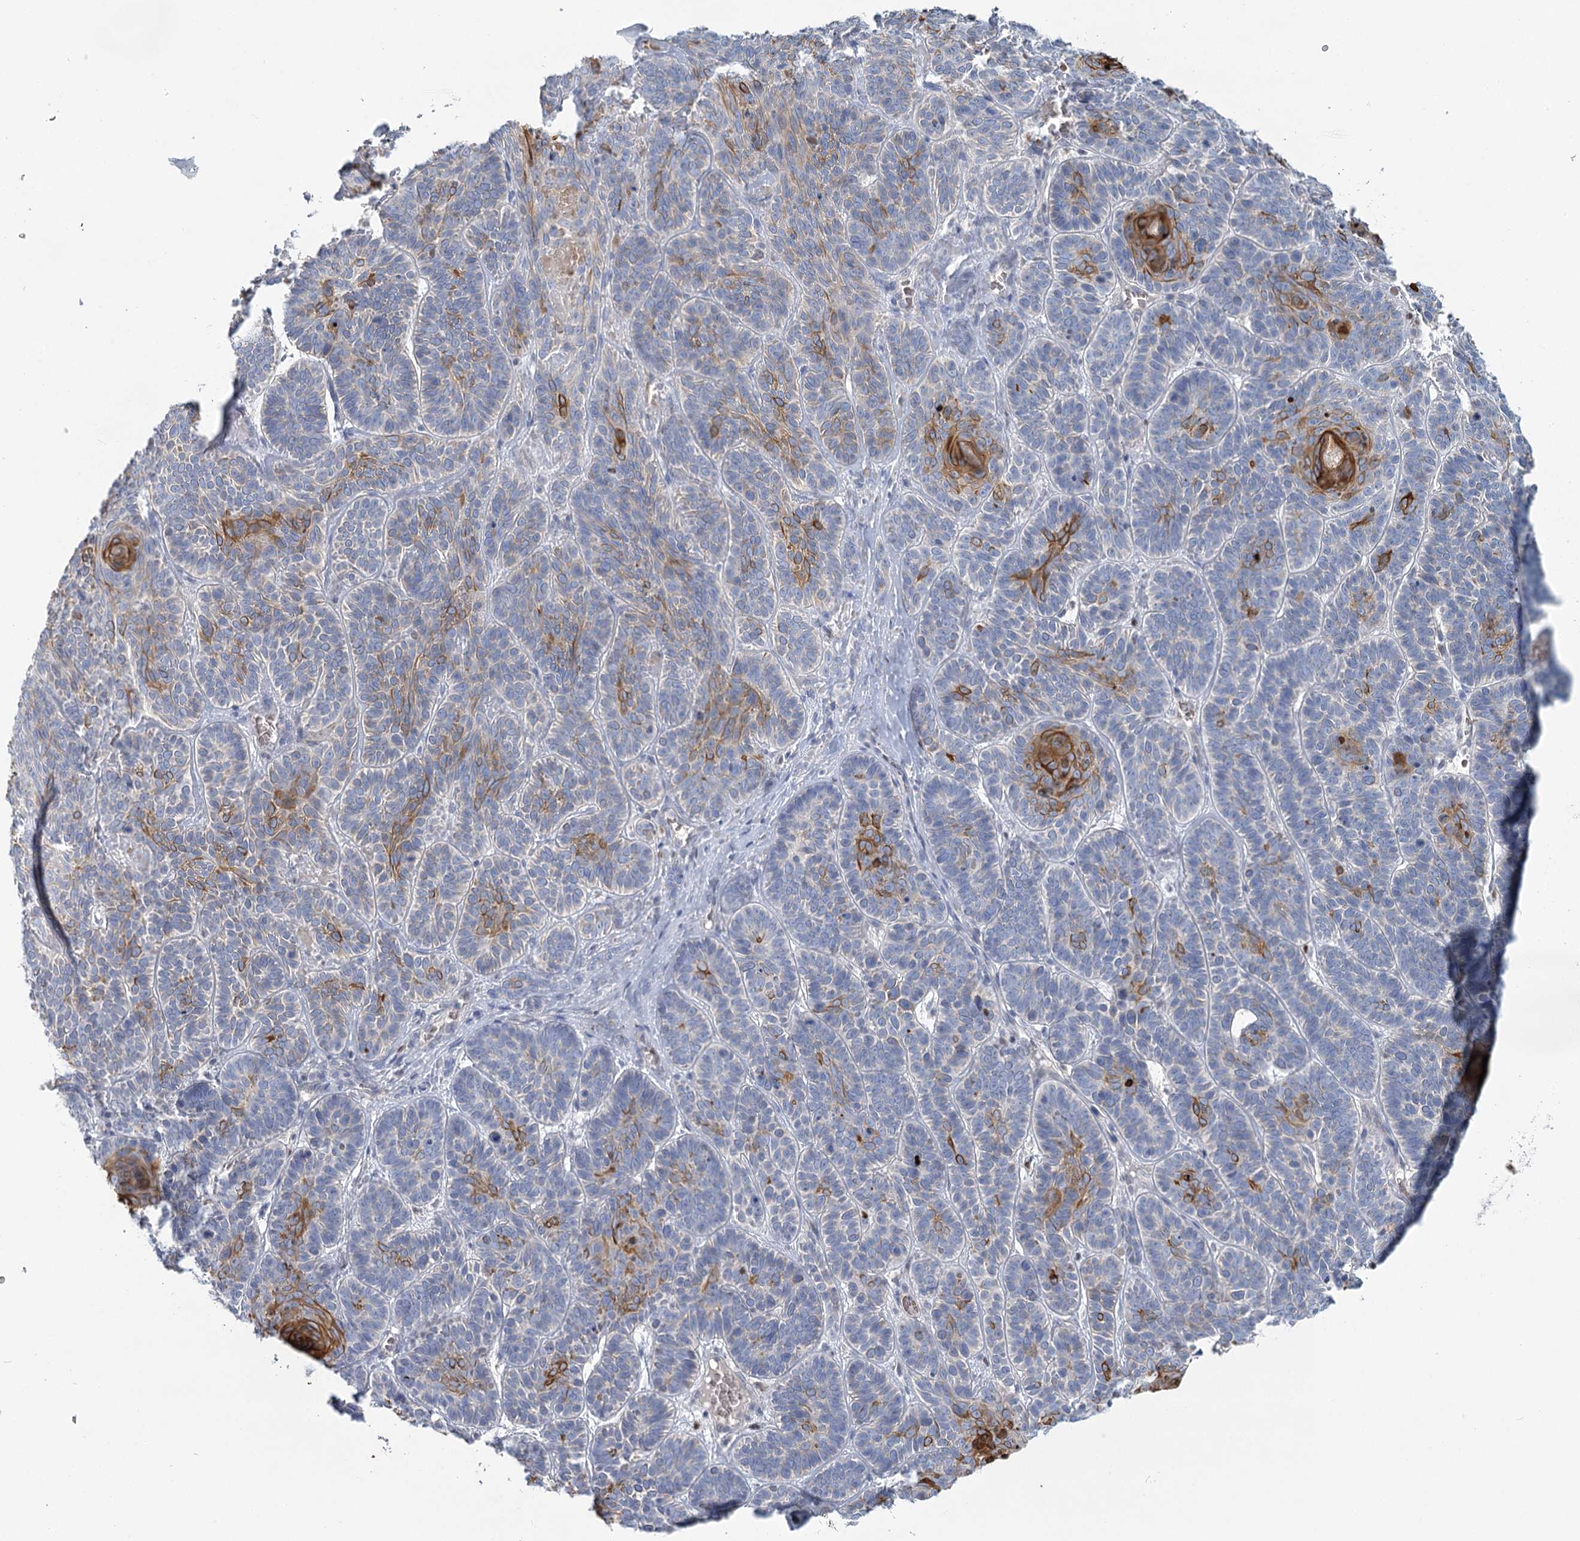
{"staining": {"intensity": "strong", "quantity": "<25%", "location": "cytoplasmic/membranous"}, "tissue": "skin cancer", "cell_type": "Tumor cells", "image_type": "cancer", "snomed": [{"axis": "morphology", "description": "Basal cell carcinoma"}, {"axis": "topography", "description": "Skin"}], "caption": "Immunohistochemical staining of human skin cancer reveals medium levels of strong cytoplasmic/membranous expression in approximately <25% of tumor cells. (DAB IHC, brown staining for protein, blue staining for nuclei).", "gene": "IGSF3", "patient": {"sex": "male", "age": 85}}